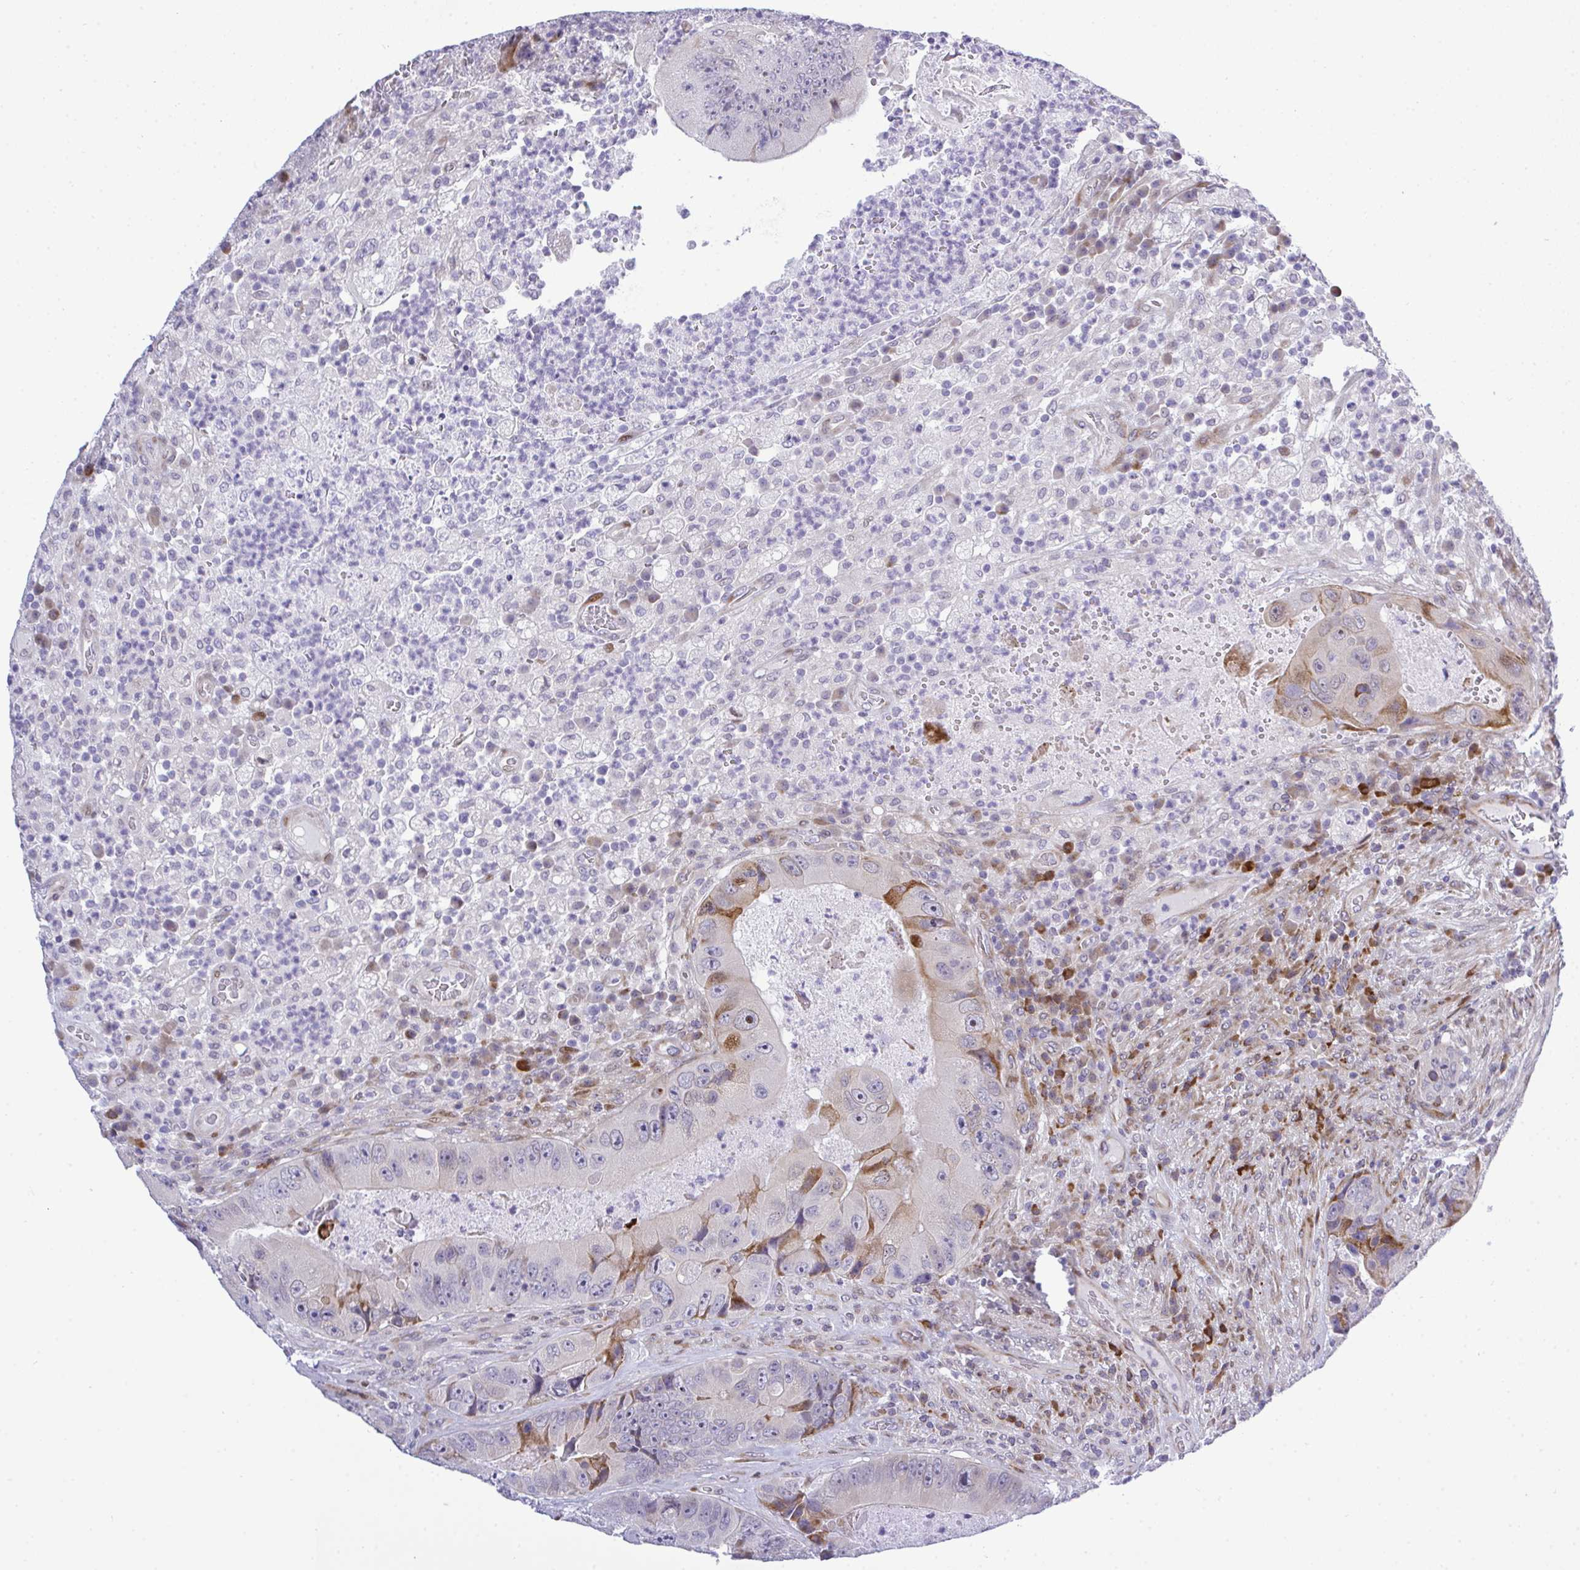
{"staining": {"intensity": "moderate", "quantity": "<25%", "location": "cytoplasmic/membranous"}, "tissue": "colorectal cancer", "cell_type": "Tumor cells", "image_type": "cancer", "snomed": [{"axis": "morphology", "description": "Adenocarcinoma, NOS"}, {"axis": "topography", "description": "Colon"}], "caption": "A high-resolution photomicrograph shows immunohistochemistry (IHC) staining of colorectal cancer (adenocarcinoma), which exhibits moderate cytoplasmic/membranous staining in approximately <25% of tumor cells.", "gene": "CASTOR2", "patient": {"sex": "female", "age": 86}}